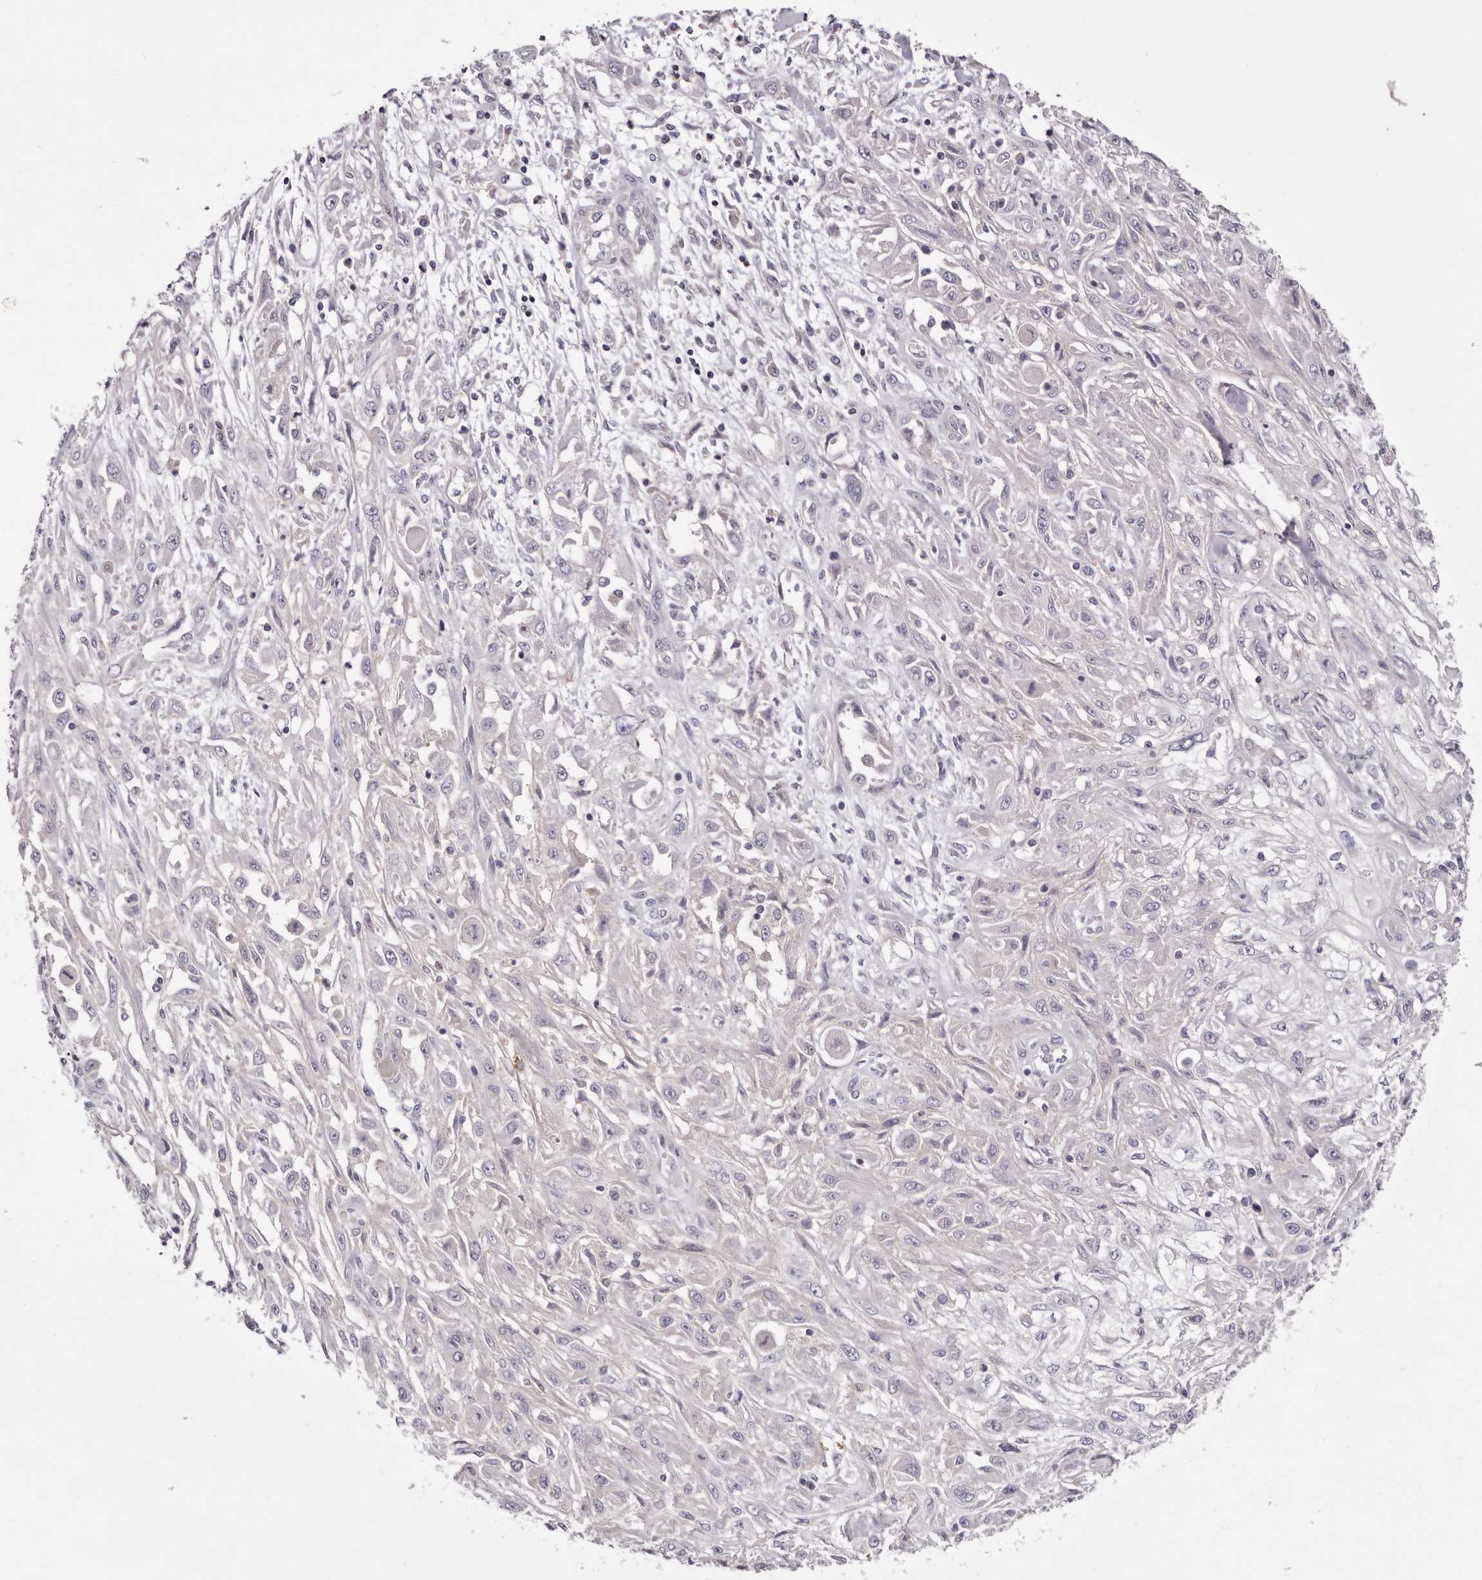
{"staining": {"intensity": "negative", "quantity": "none", "location": "none"}, "tissue": "skin cancer", "cell_type": "Tumor cells", "image_type": "cancer", "snomed": [{"axis": "morphology", "description": "Squamous cell carcinoma, NOS"}, {"axis": "morphology", "description": "Squamous cell carcinoma, metastatic, NOS"}, {"axis": "topography", "description": "Skin"}, {"axis": "topography", "description": "Lymph node"}], "caption": "Tumor cells show no significant positivity in skin cancer (metastatic squamous cell carcinoma).", "gene": "S1PR5", "patient": {"sex": "male", "age": 75}}